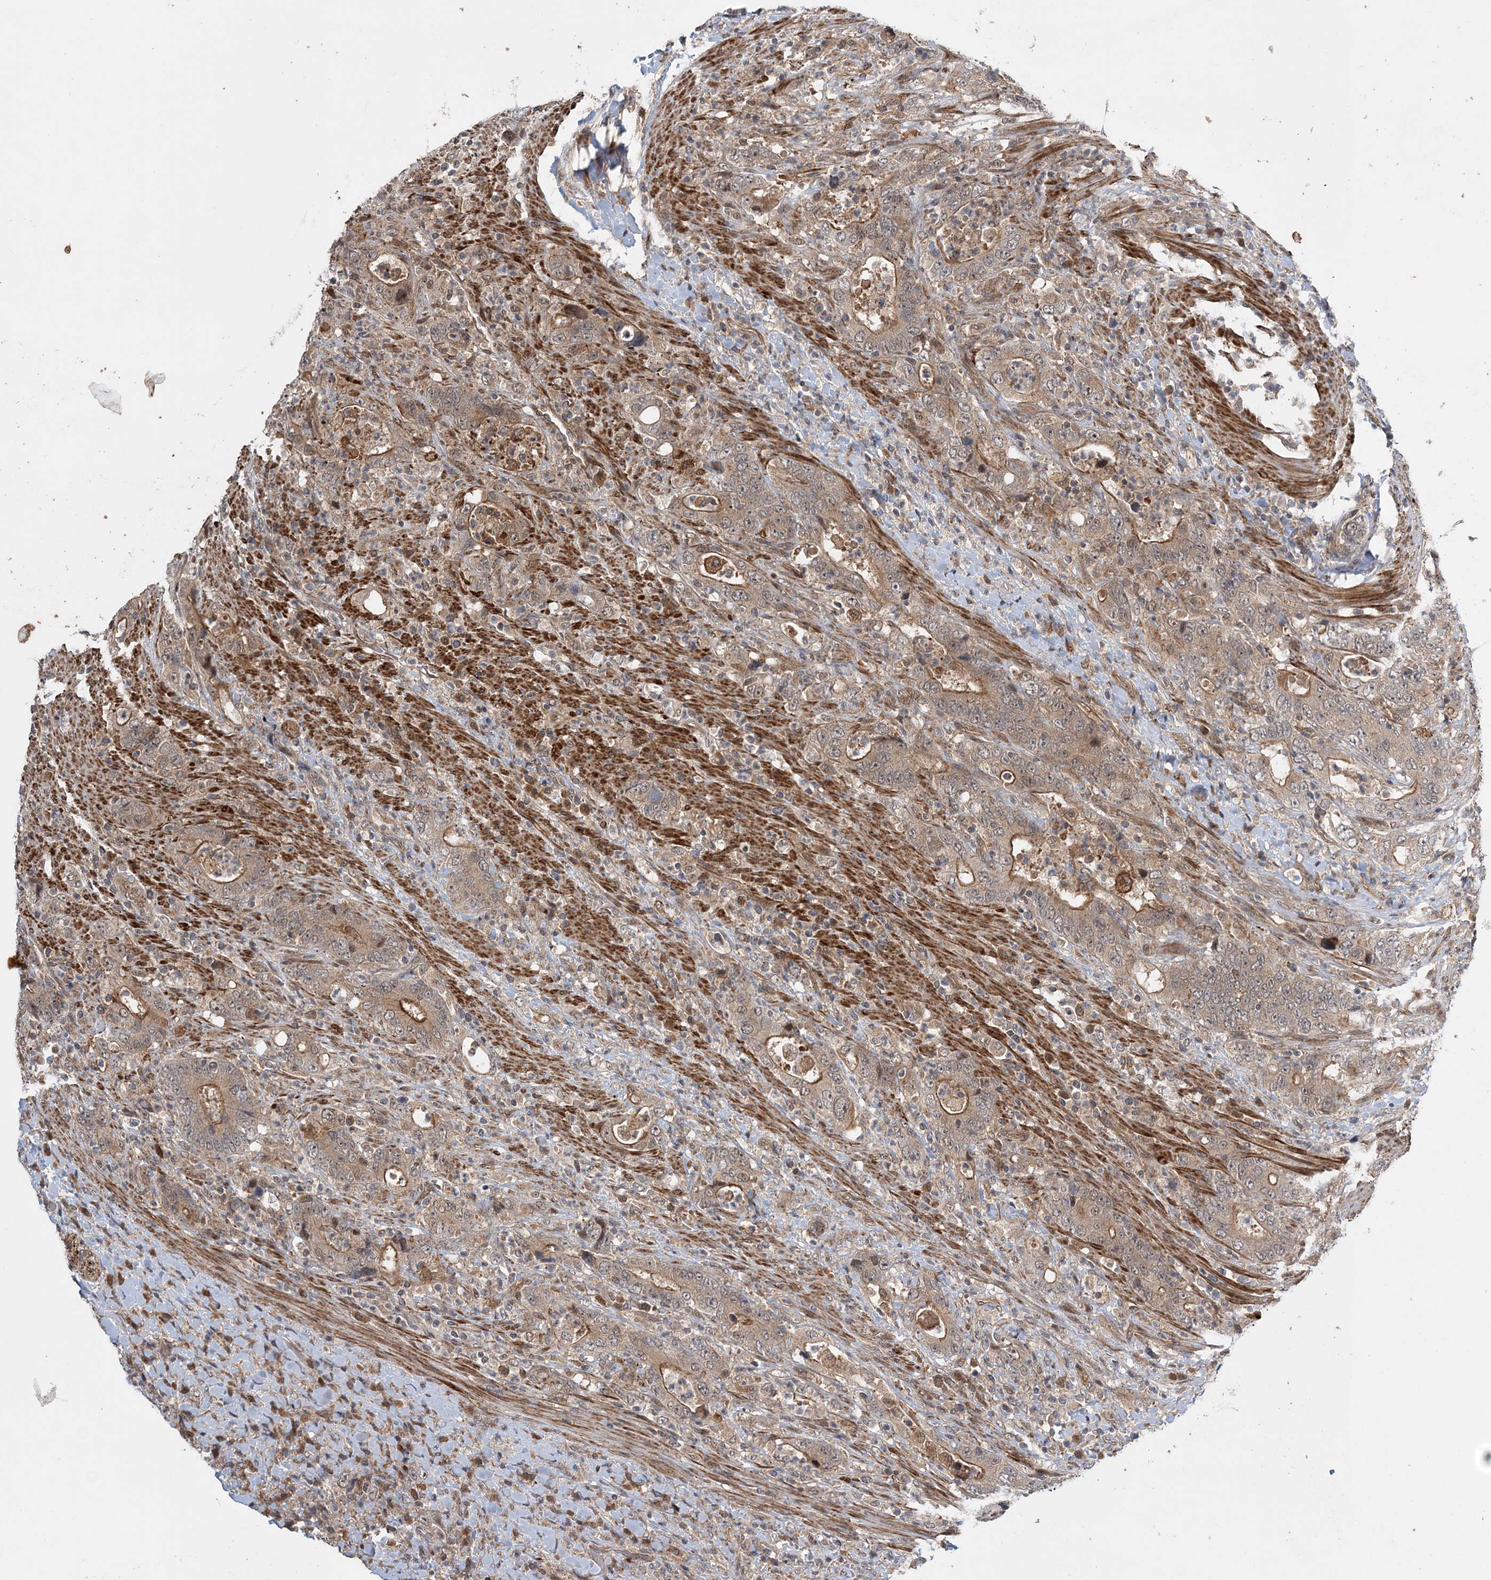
{"staining": {"intensity": "weak", "quantity": "25%-75%", "location": "cytoplasmic/membranous"}, "tissue": "colorectal cancer", "cell_type": "Tumor cells", "image_type": "cancer", "snomed": [{"axis": "morphology", "description": "Adenocarcinoma, NOS"}, {"axis": "topography", "description": "Colon"}], "caption": "Immunohistochemical staining of colorectal cancer demonstrates low levels of weak cytoplasmic/membranous protein staining in approximately 25%-75% of tumor cells. Nuclei are stained in blue.", "gene": "UBTD2", "patient": {"sex": "female", "age": 75}}